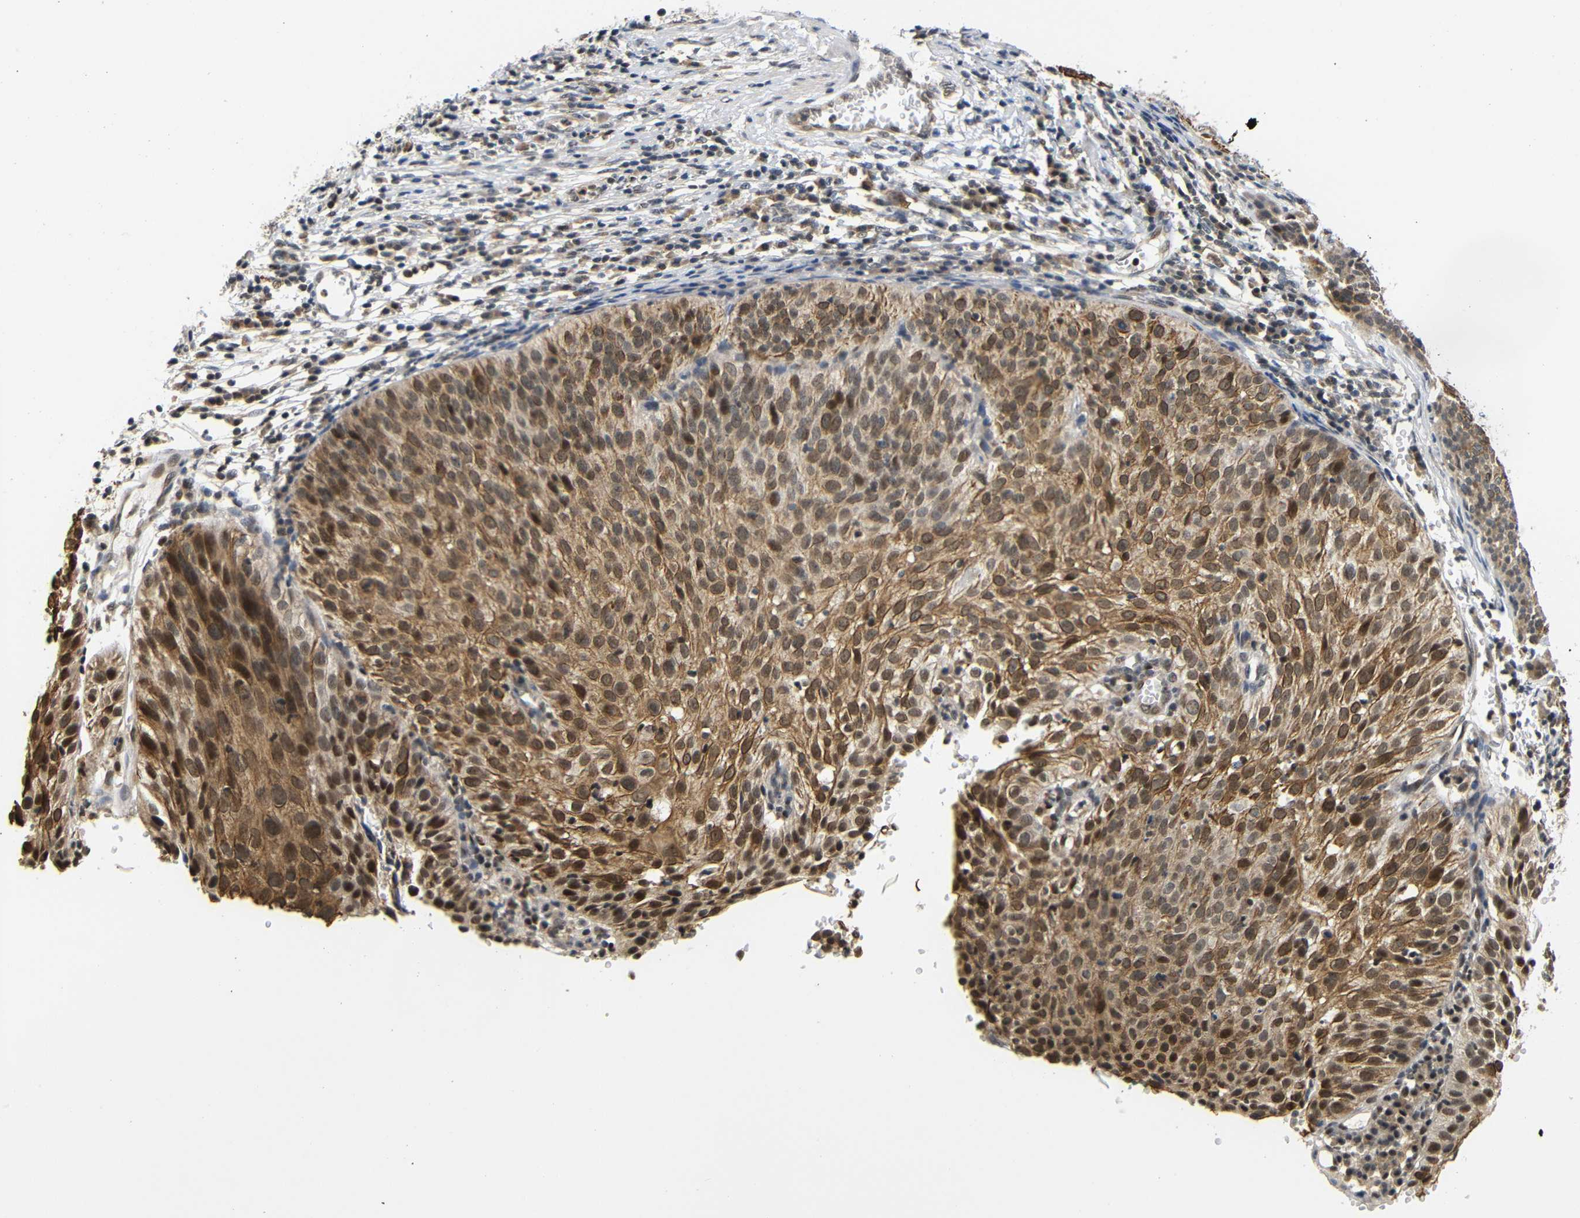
{"staining": {"intensity": "strong", "quantity": ">75%", "location": "cytoplasmic/membranous,nuclear"}, "tissue": "cervical cancer", "cell_type": "Tumor cells", "image_type": "cancer", "snomed": [{"axis": "morphology", "description": "Squamous cell carcinoma, NOS"}, {"axis": "topography", "description": "Cervix"}], "caption": "Immunohistochemistry (IHC) of squamous cell carcinoma (cervical) exhibits high levels of strong cytoplasmic/membranous and nuclear positivity in about >75% of tumor cells.", "gene": "GJA5", "patient": {"sex": "female", "age": 38}}